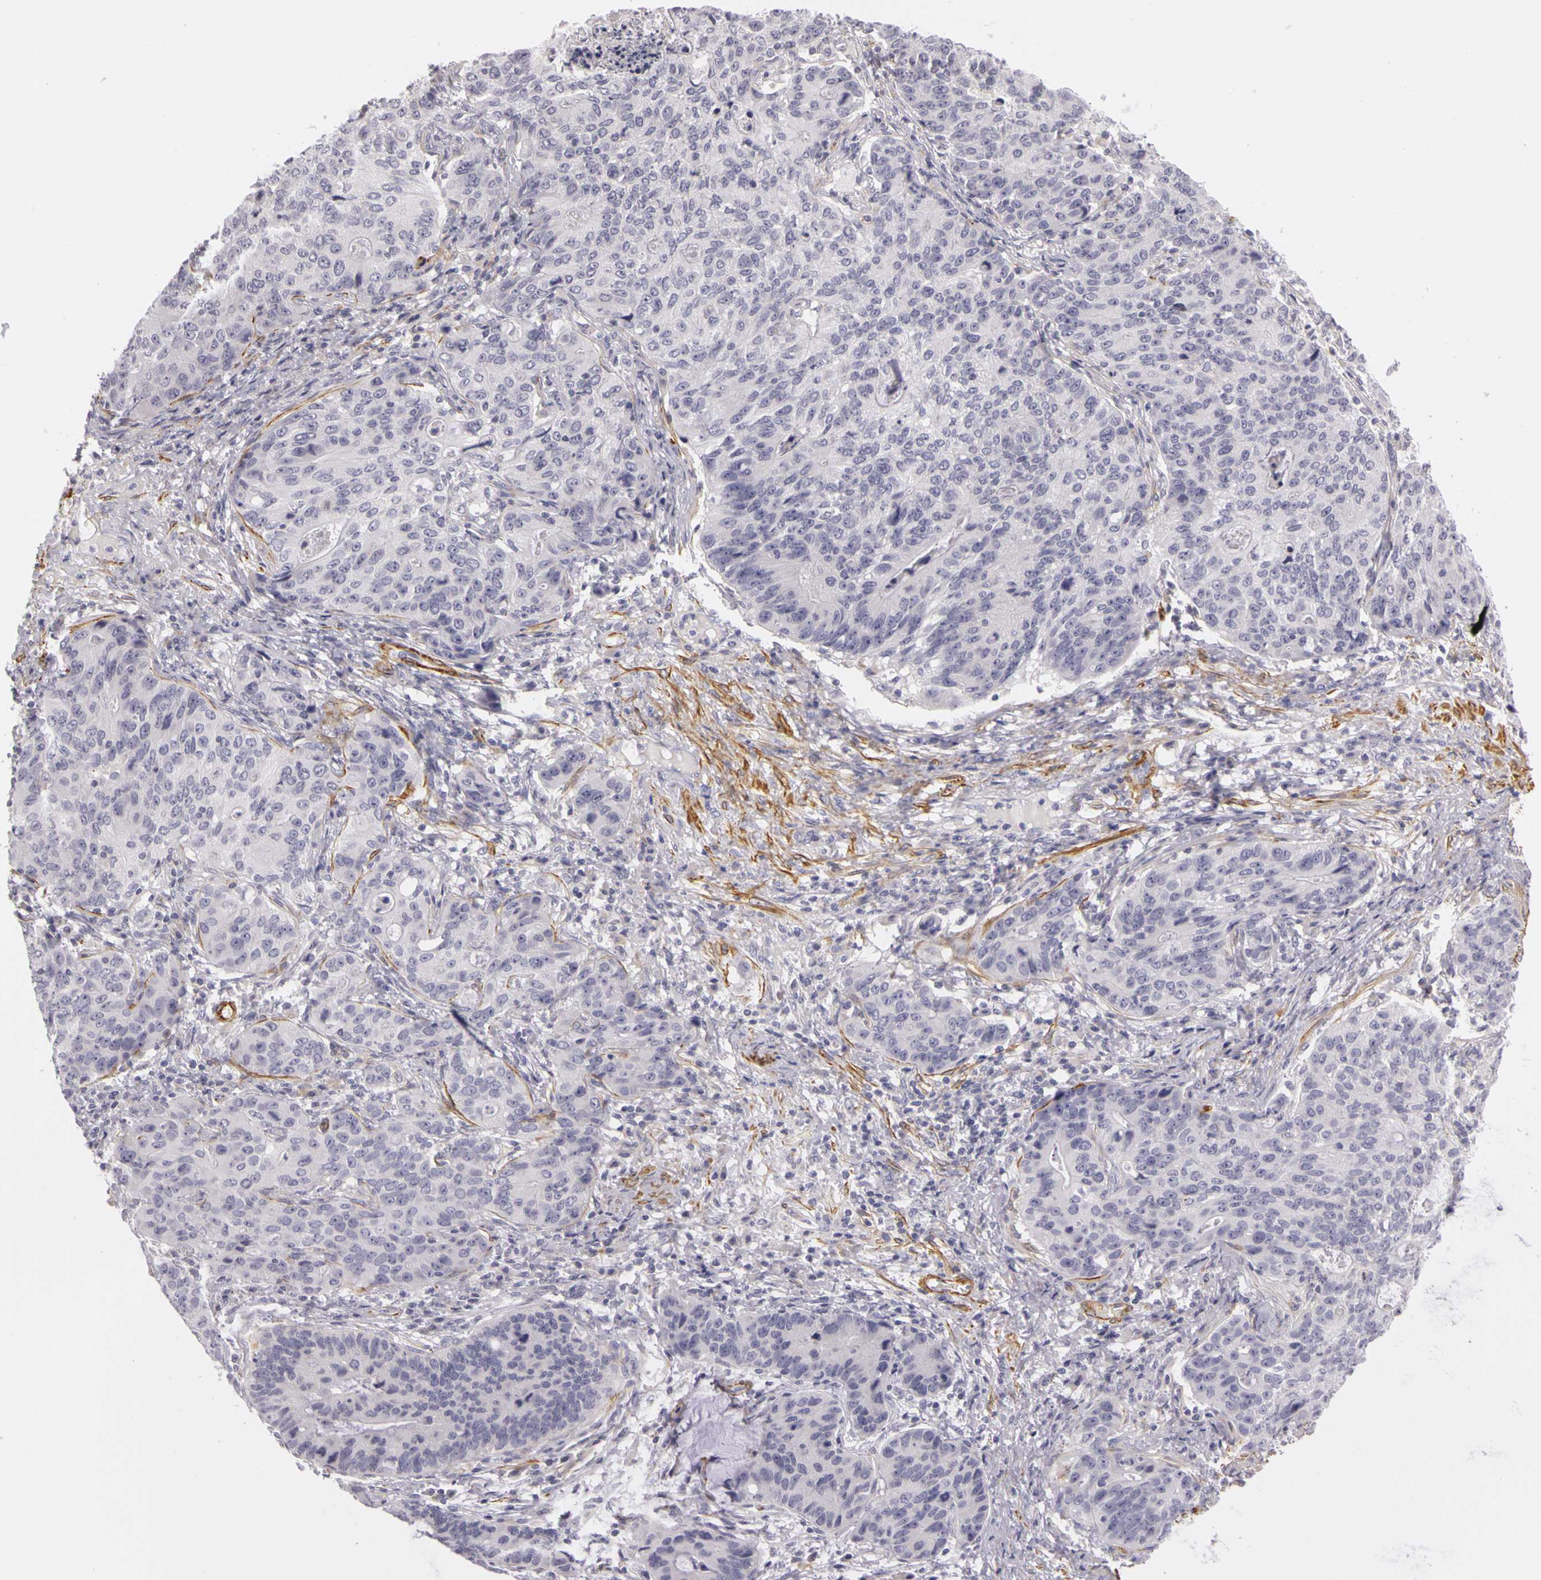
{"staining": {"intensity": "negative", "quantity": "none", "location": "none"}, "tissue": "stomach cancer", "cell_type": "Tumor cells", "image_type": "cancer", "snomed": [{"axis": "morphology", "description": "Adenocarcinoma, NOS"}, {"axis": "topography", "description": "Esophagus"}, {"axis": "topography", "description": "Stomach"}], "caption": "Human adenocarcinoma (stomach) stained for a protein using immunohistochemistry demonstrates no positivity in tumor cells.", "gene": "CNTN2", "patient": {"sex": "male", "age": 74}}